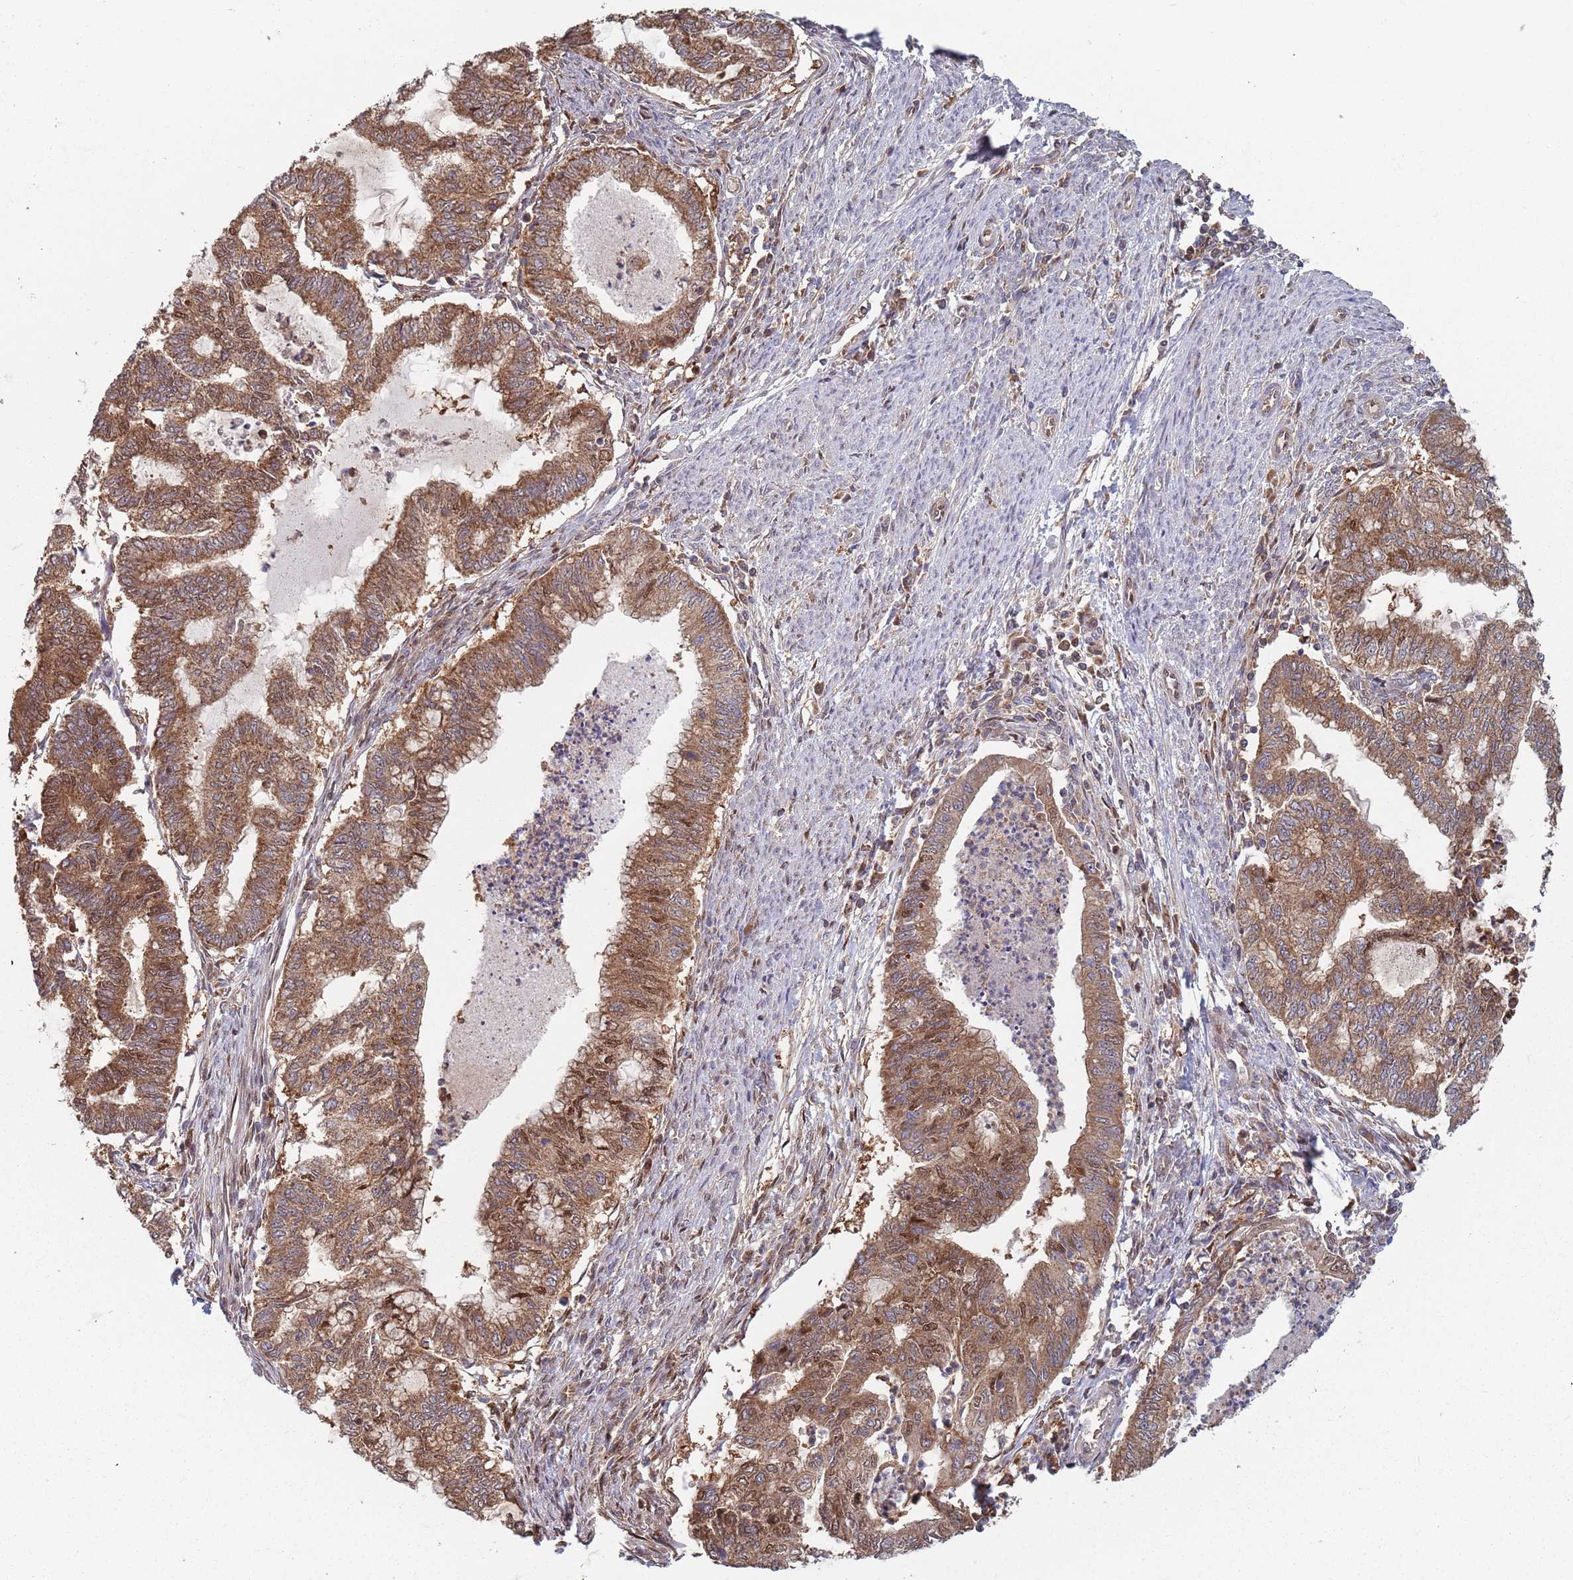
{"staining": {"intensity": "moderate", "quantity": ">75%", "location": "cytoplasmic/membranous"}, "tissue": "endometrial cancer", "cell_type": "Tumor cells", "image_type": "cancer", "snomed": [{"axis": "morphology", "description": "Adenocarcinoma, NOS"}, {"axis": "topography", "description": "Endometrium"}], "caption": "A brown stain labels moderate cytoplasmic/membranous positivity of a protein in human adenocarcinoma (endometrial) tumor cells.", "gene": "GDI2", "patient": {"sex": "female", "age": 79}}